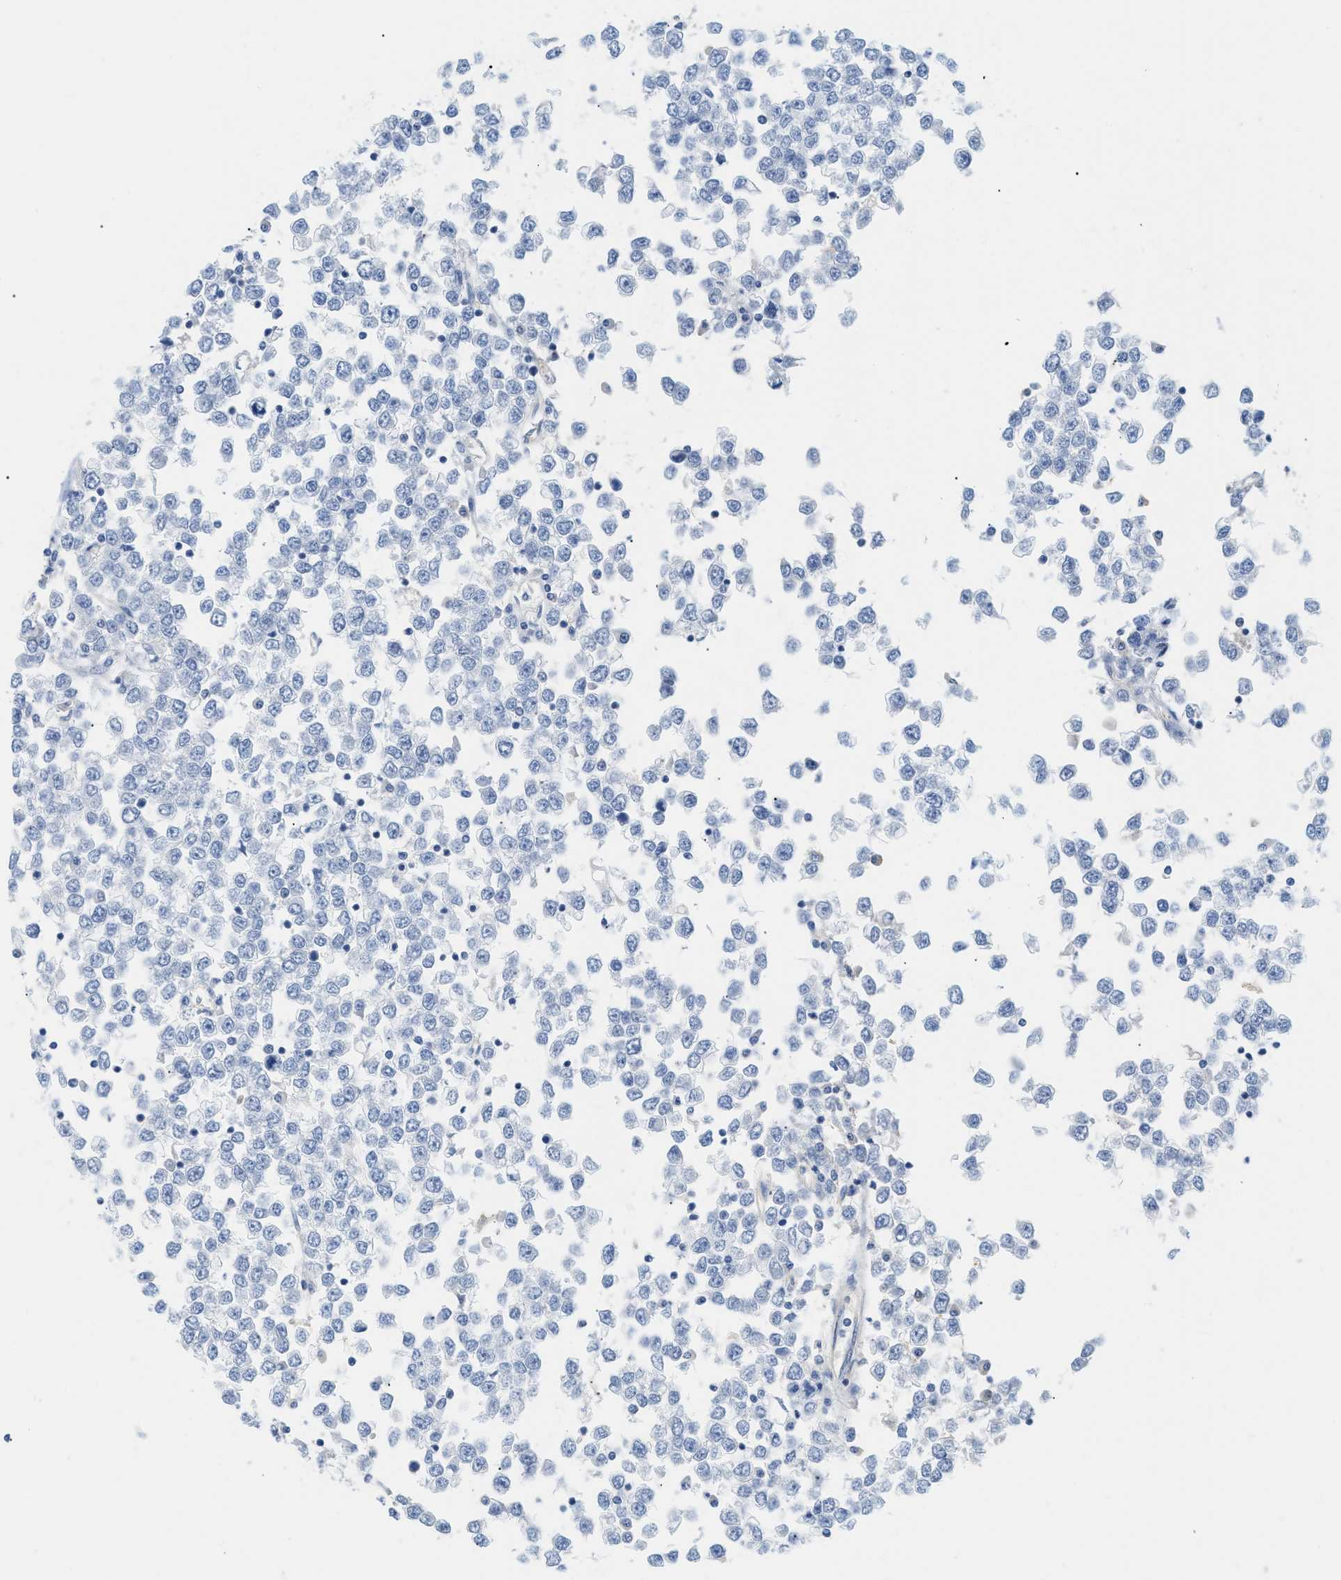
{"staining": {"intensity": "negative", "quantity": "none", "location": "none"}, "tissue": "testis cancer", "cell_type": "Tumor cells", "image_type": "cancer", "snomed": [{"axis": "morphology", "description": "Seminoma, NOS"}, {"axis": "topography", "description": "Testis"}], "caption": "IHC micrograph of neoplastic tissue: human testis seminoma stained with DAB displays no significant protein expression in tumor cells.", "gene": "PAPPA", "patient": {"sex": "male", "age": 65}}